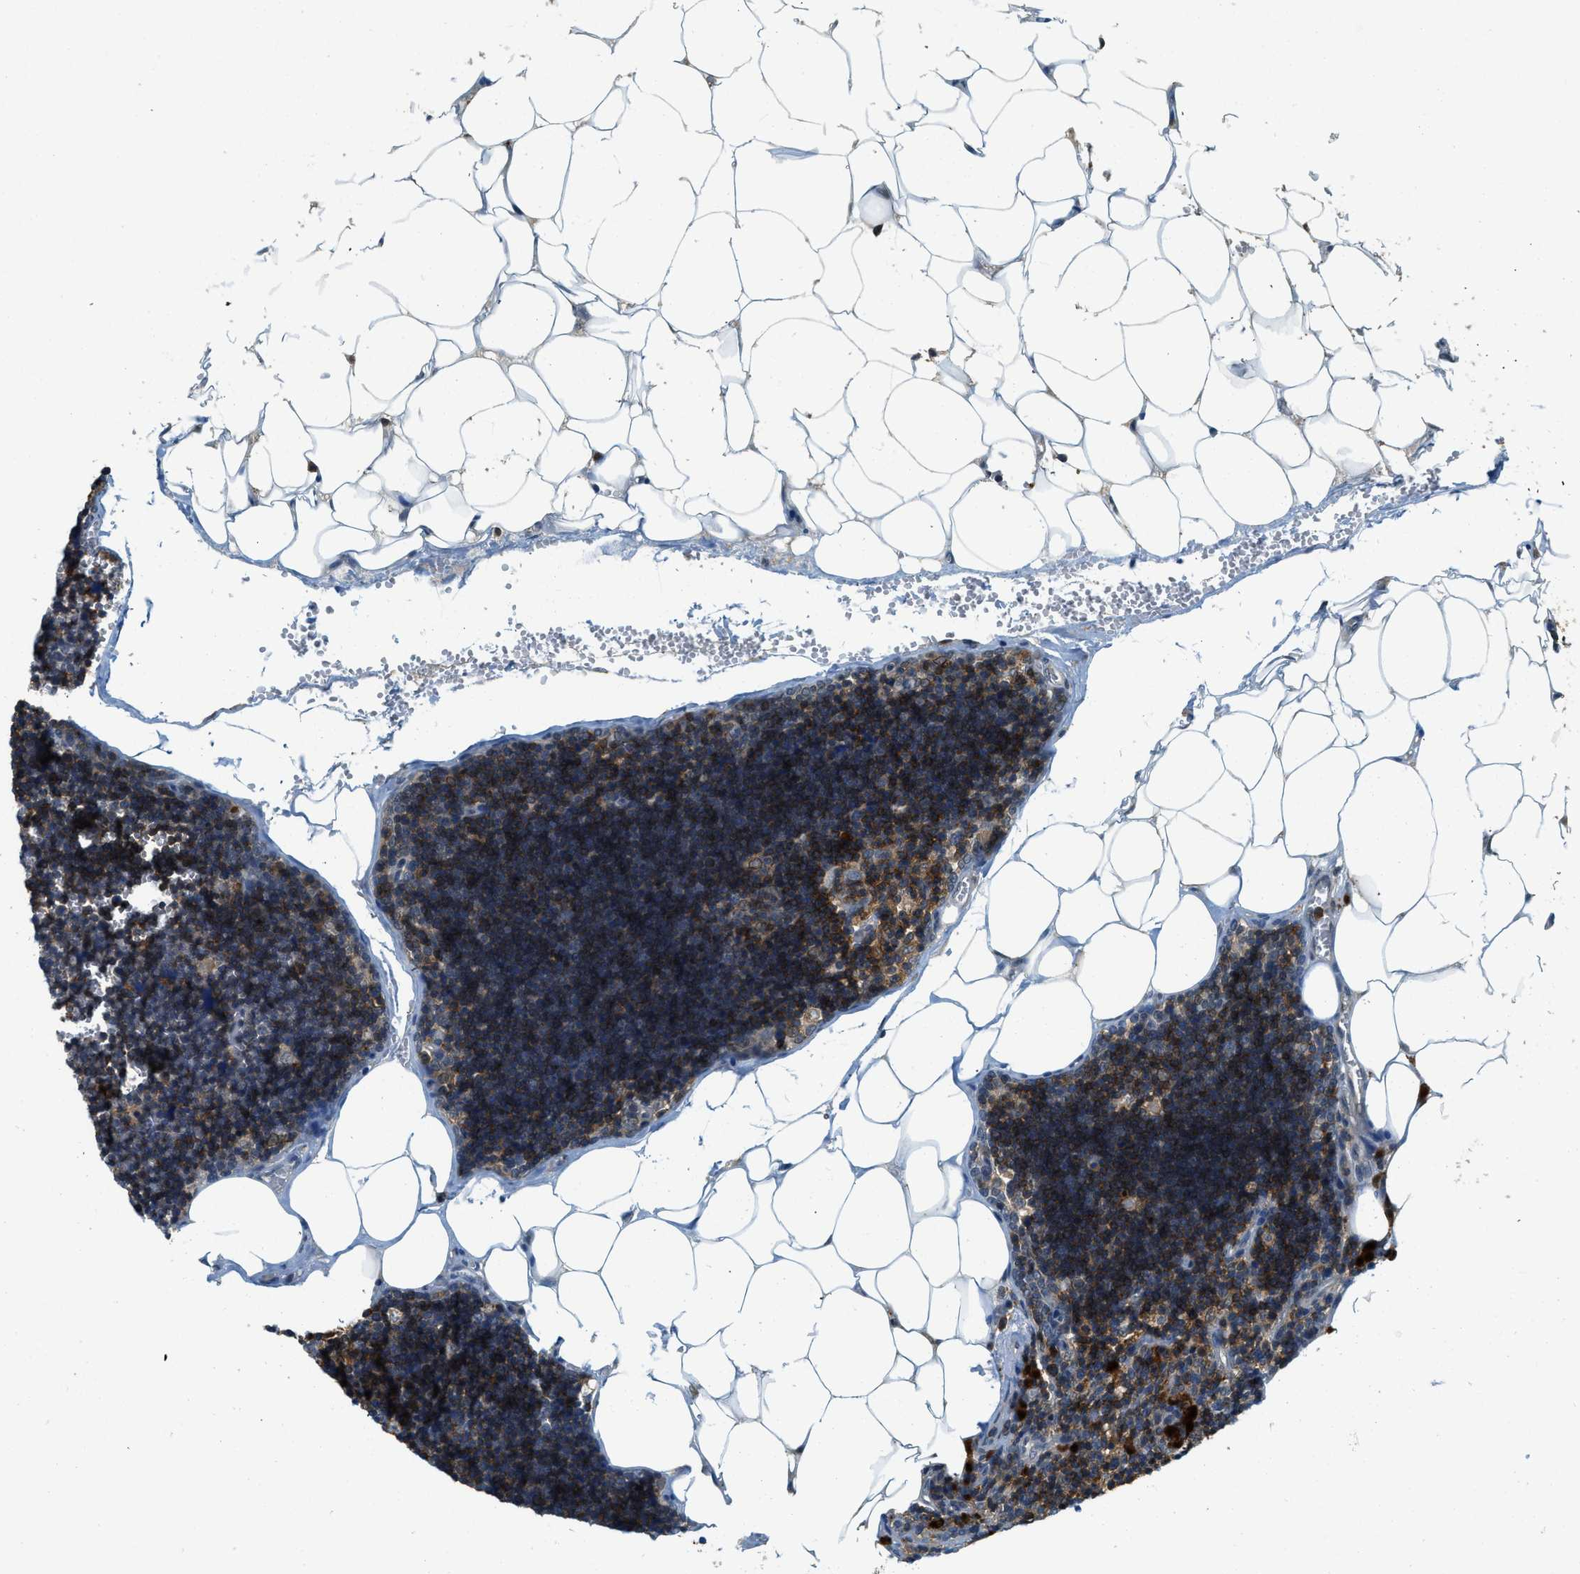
{"staining": {"intensity": "moderate", "quantity": "25%-75%", "location": "cytoplasmic/membranous"}, "tissue": "lymph node", "cell_type": "Germinal center cells", "image_type": "normal", "snomed": [{"axis": "morphology", "description": "Normal tissue, NOS"}, {"axis": "topography", "description": "Lymph node"}], "caption": "Immunohistochemistry staining of normal lymph node, which shows medium levels of moderate cytoplasmic/membranous expression in about 25%-75% of germinal center cells indicating moderate cytoplasmic/membranous protein staining. The staining was performed using DAB (3,3'-diaminobenzidine) (brown) for protein detection and nuclei were counterstained in hematoxylin (blue).", "gene": "GMPPB", "patient": {"sex": "male", "age": 33}}